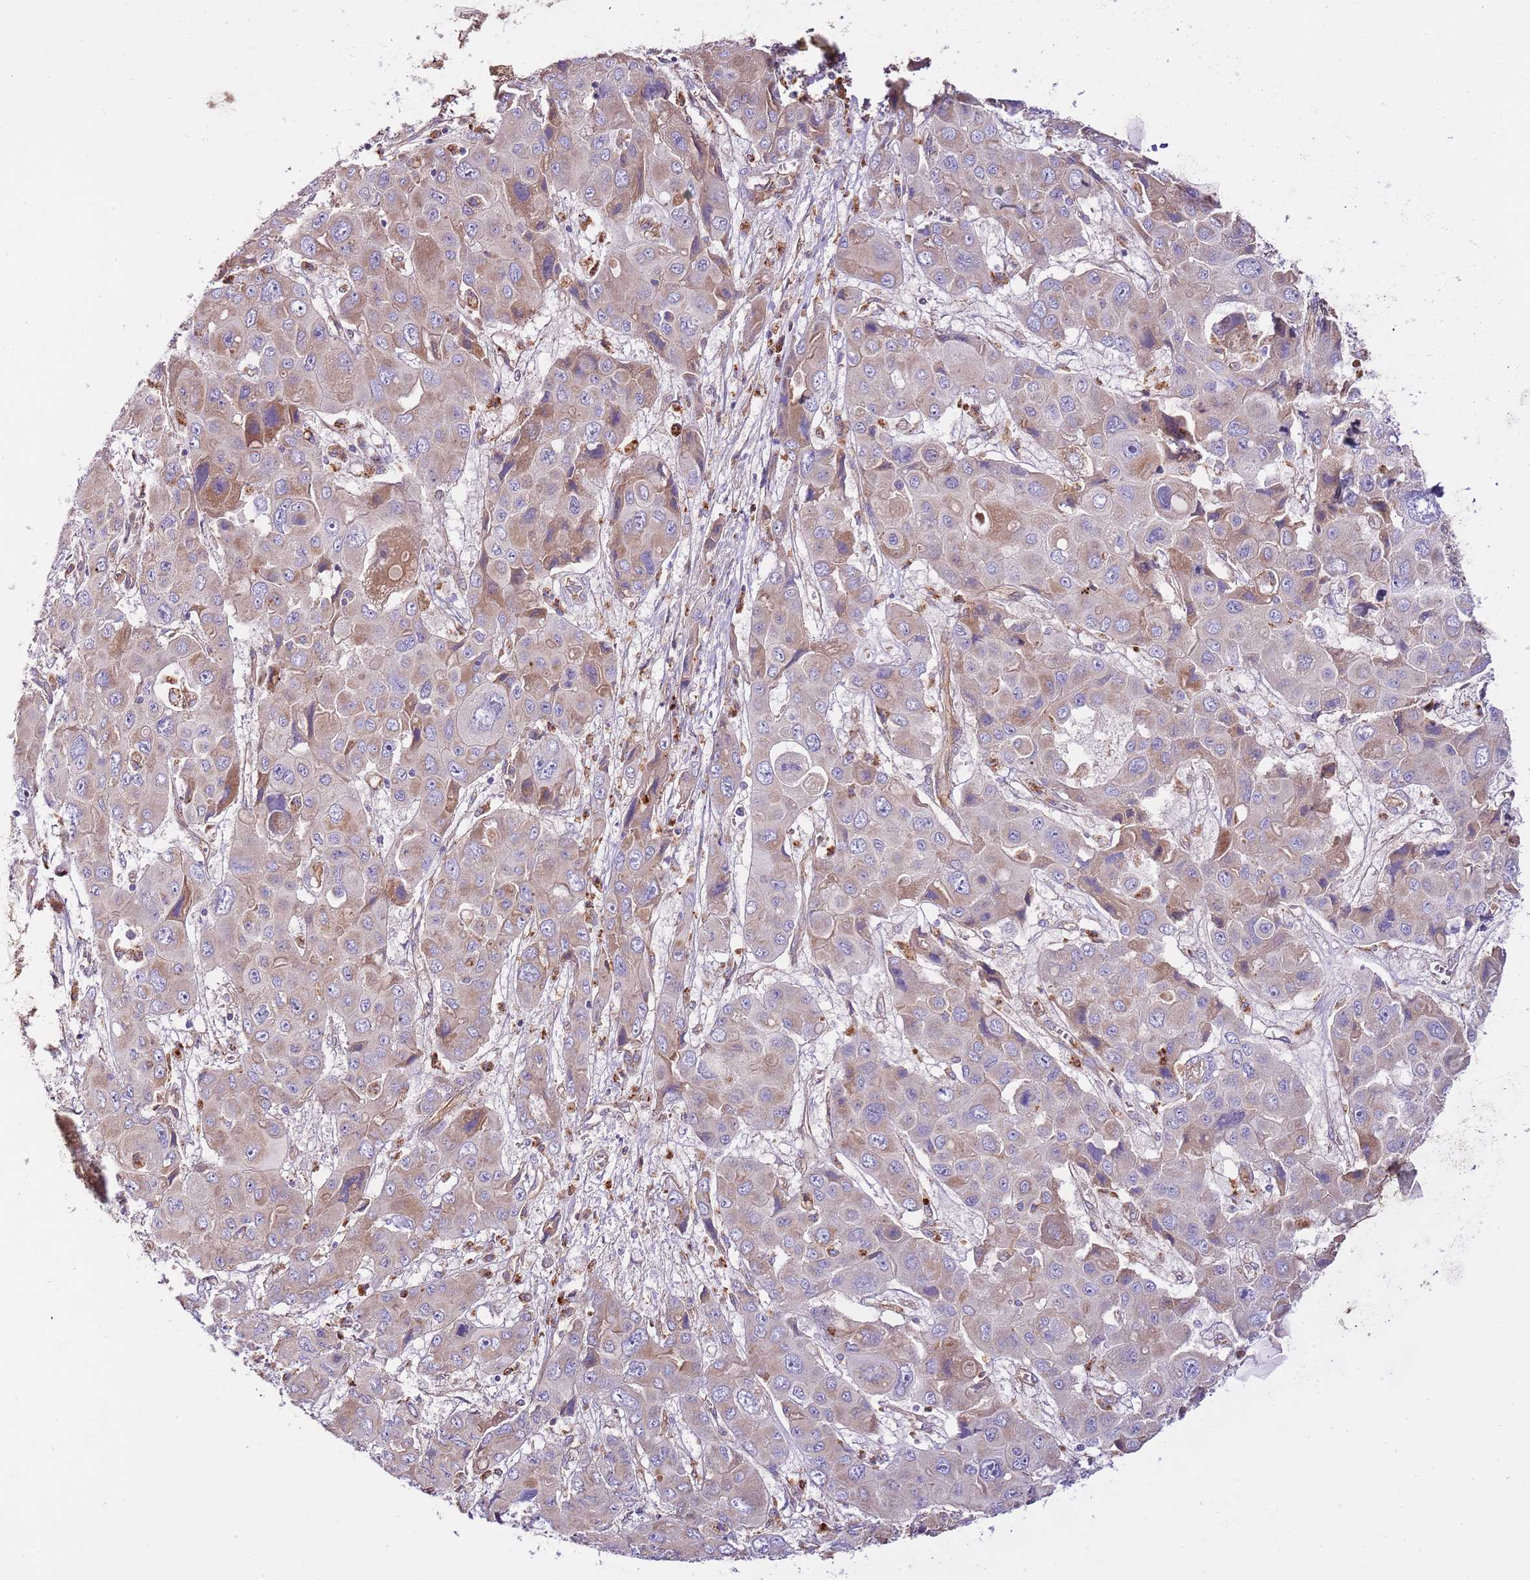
{"staining": {"intensity": "weak", "quantity": "25%-75%", "location": "cytoplasmic/membranous"}, "tissue": "liver cancer", "cell_type": "Tumor cells", "image_type": "cancer", "snomed": [{"axis": "morphology", "description": "Cholangiocarcinoma"}, {"axis": "topography", "description": "Liver"}], "caption": "IHC (DAB (3,3'-diaminobenzidine)) staining of human cholangiocarcinoma (liver) reveals weak cytoplasmic/membranous protein expression in about 25%-75% of tumor cells. (Brightfield microscopy of DAB IHC at high magnification).", "gene": "DOCK6", "patient": {"sex": "male", "age": 67}}